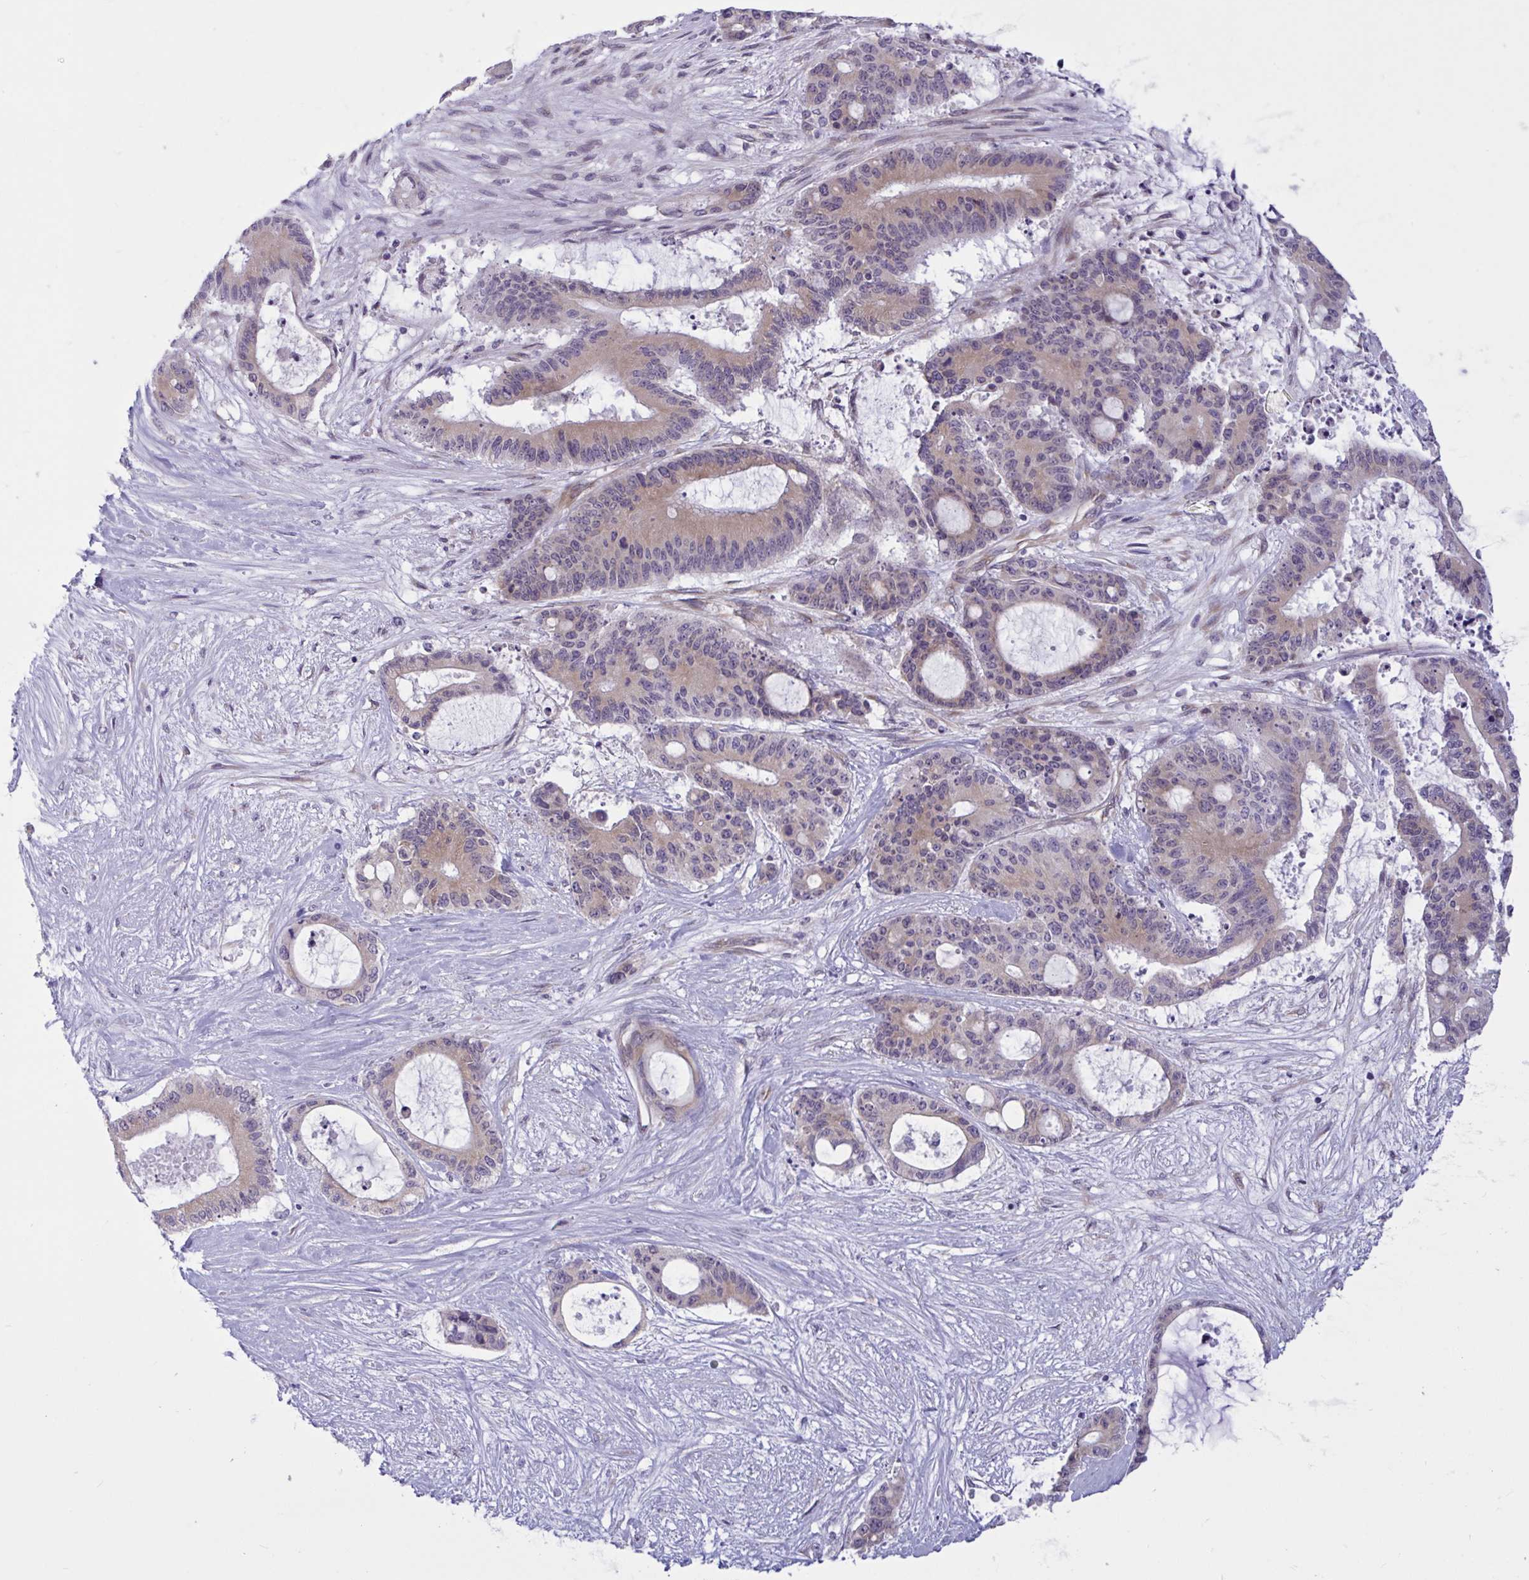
{"staining": {"intensity": "weak", "quantity": ">75%", "location": "cytoplasmic/membranous"}, "tissue": "liver cancer", "cell_type": "Tumor cells", "image_type": "cancer", "snomed": [{"axis": "morphology", "description": "Normal tissue, NOS"}, {"axis": "morphology", "description": "Cholangiocarcinoma"}, {"axis": "topography", "description": "Liver"}, {"axis": "topography", "description": "Peripheral nerve tissue"}], "caption": "Protein expression analysis of liver cancer (cholangiocarcinoma) reveals weak cytoplasmic/membranous staining in about >75% of tumor cells. The protein is shown in brown color, while the nuclei are stained blue.", "gene": "CAMLG", "patient": {"sex": "female", "age": 73}}